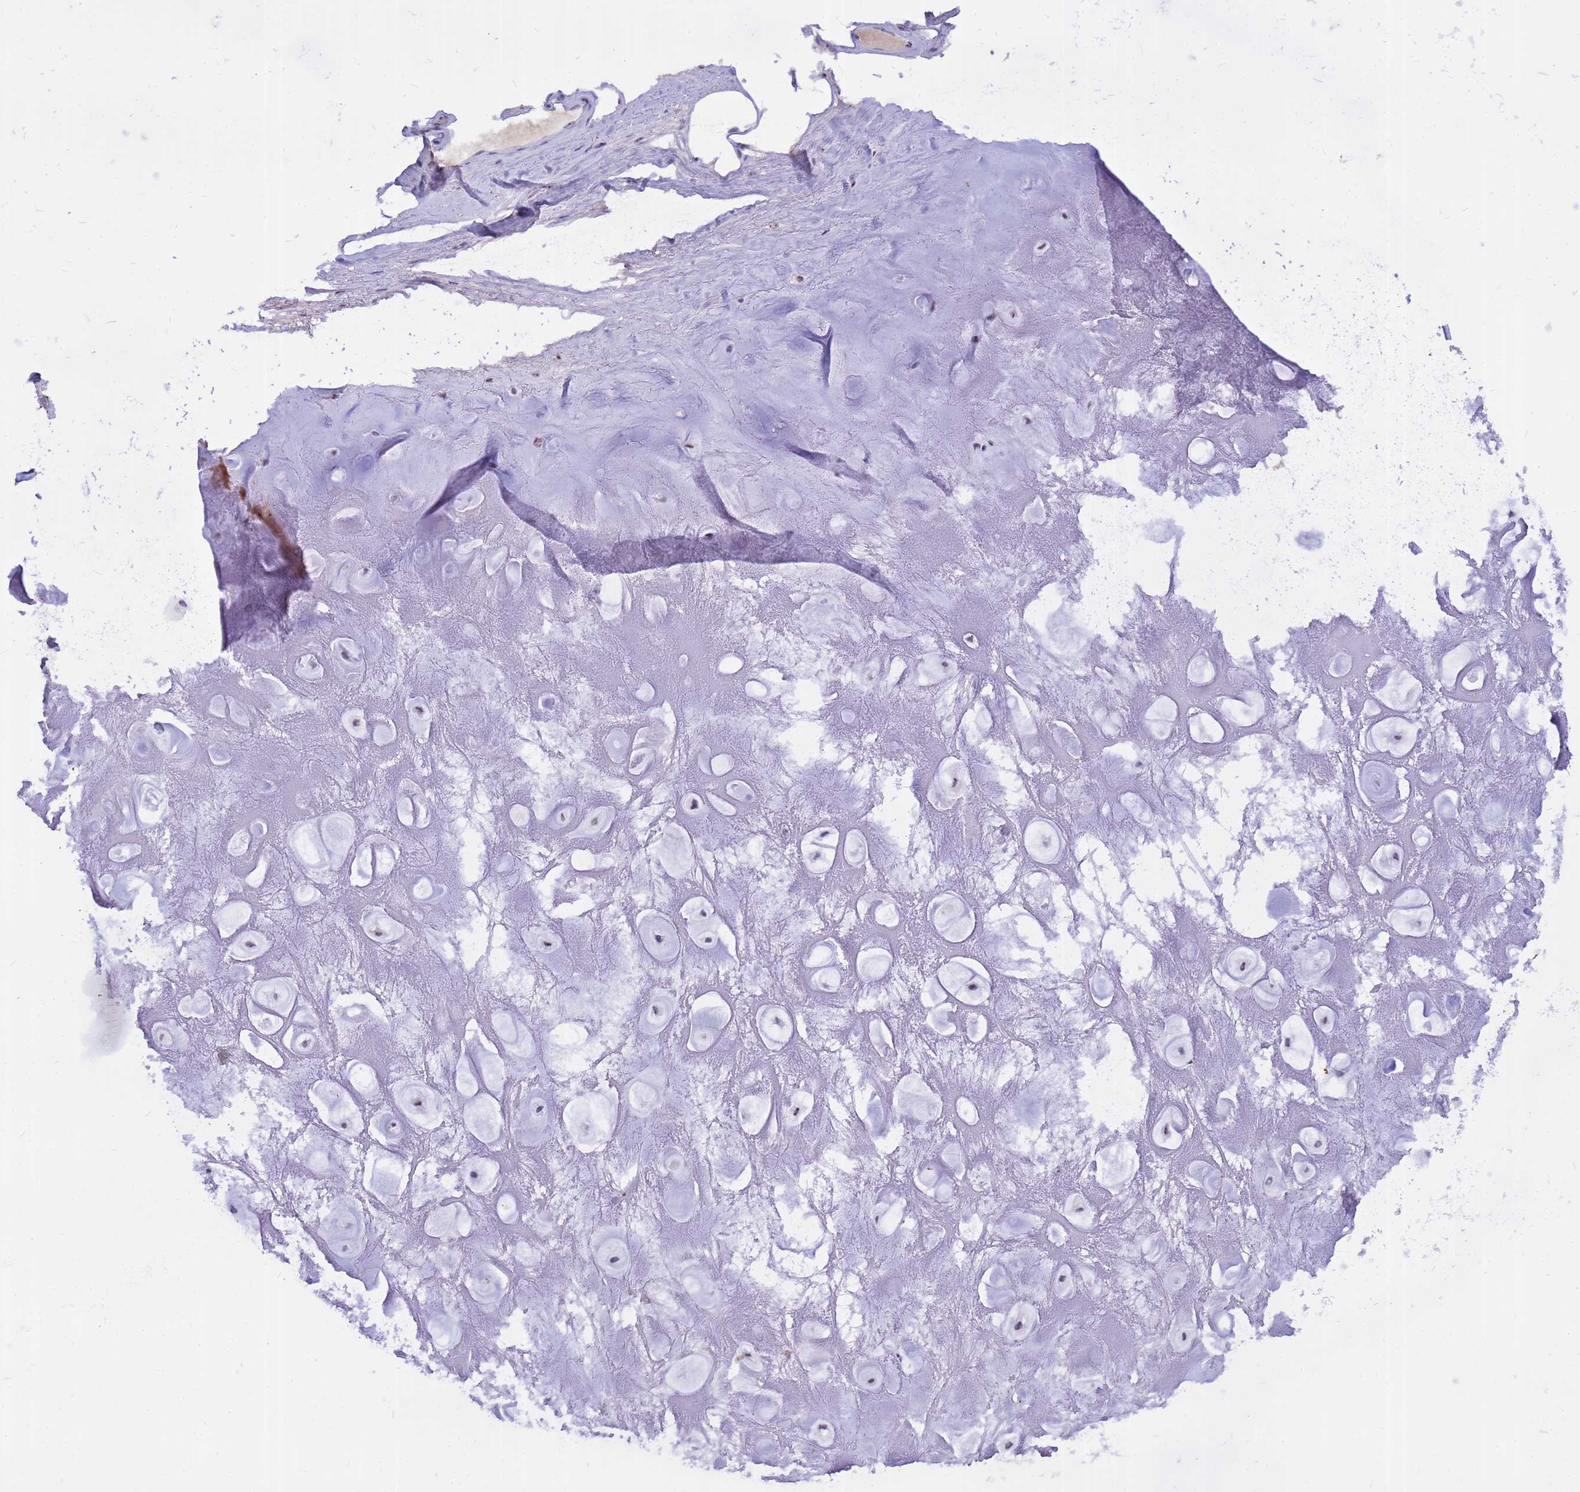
{"staining": {"intensity": "negative", "quantity": "none", "location": "none"}, "tissue": "adipose tissue", "cell_type": "Adipocytes", "image_type": "normal", "snomed": [{"axis": "morphology", "description": "Normal tissue, NOS"}, {"axis": "topography", "description": "Cartilage tissue"}], "caption": "This is an immunohistochemistry (IHC) image of unremarkable human adipose tissue. There is no staining in adipocytes.", "gene": "DMRTC2", "patient": {"sex": "male", "age": 81}}